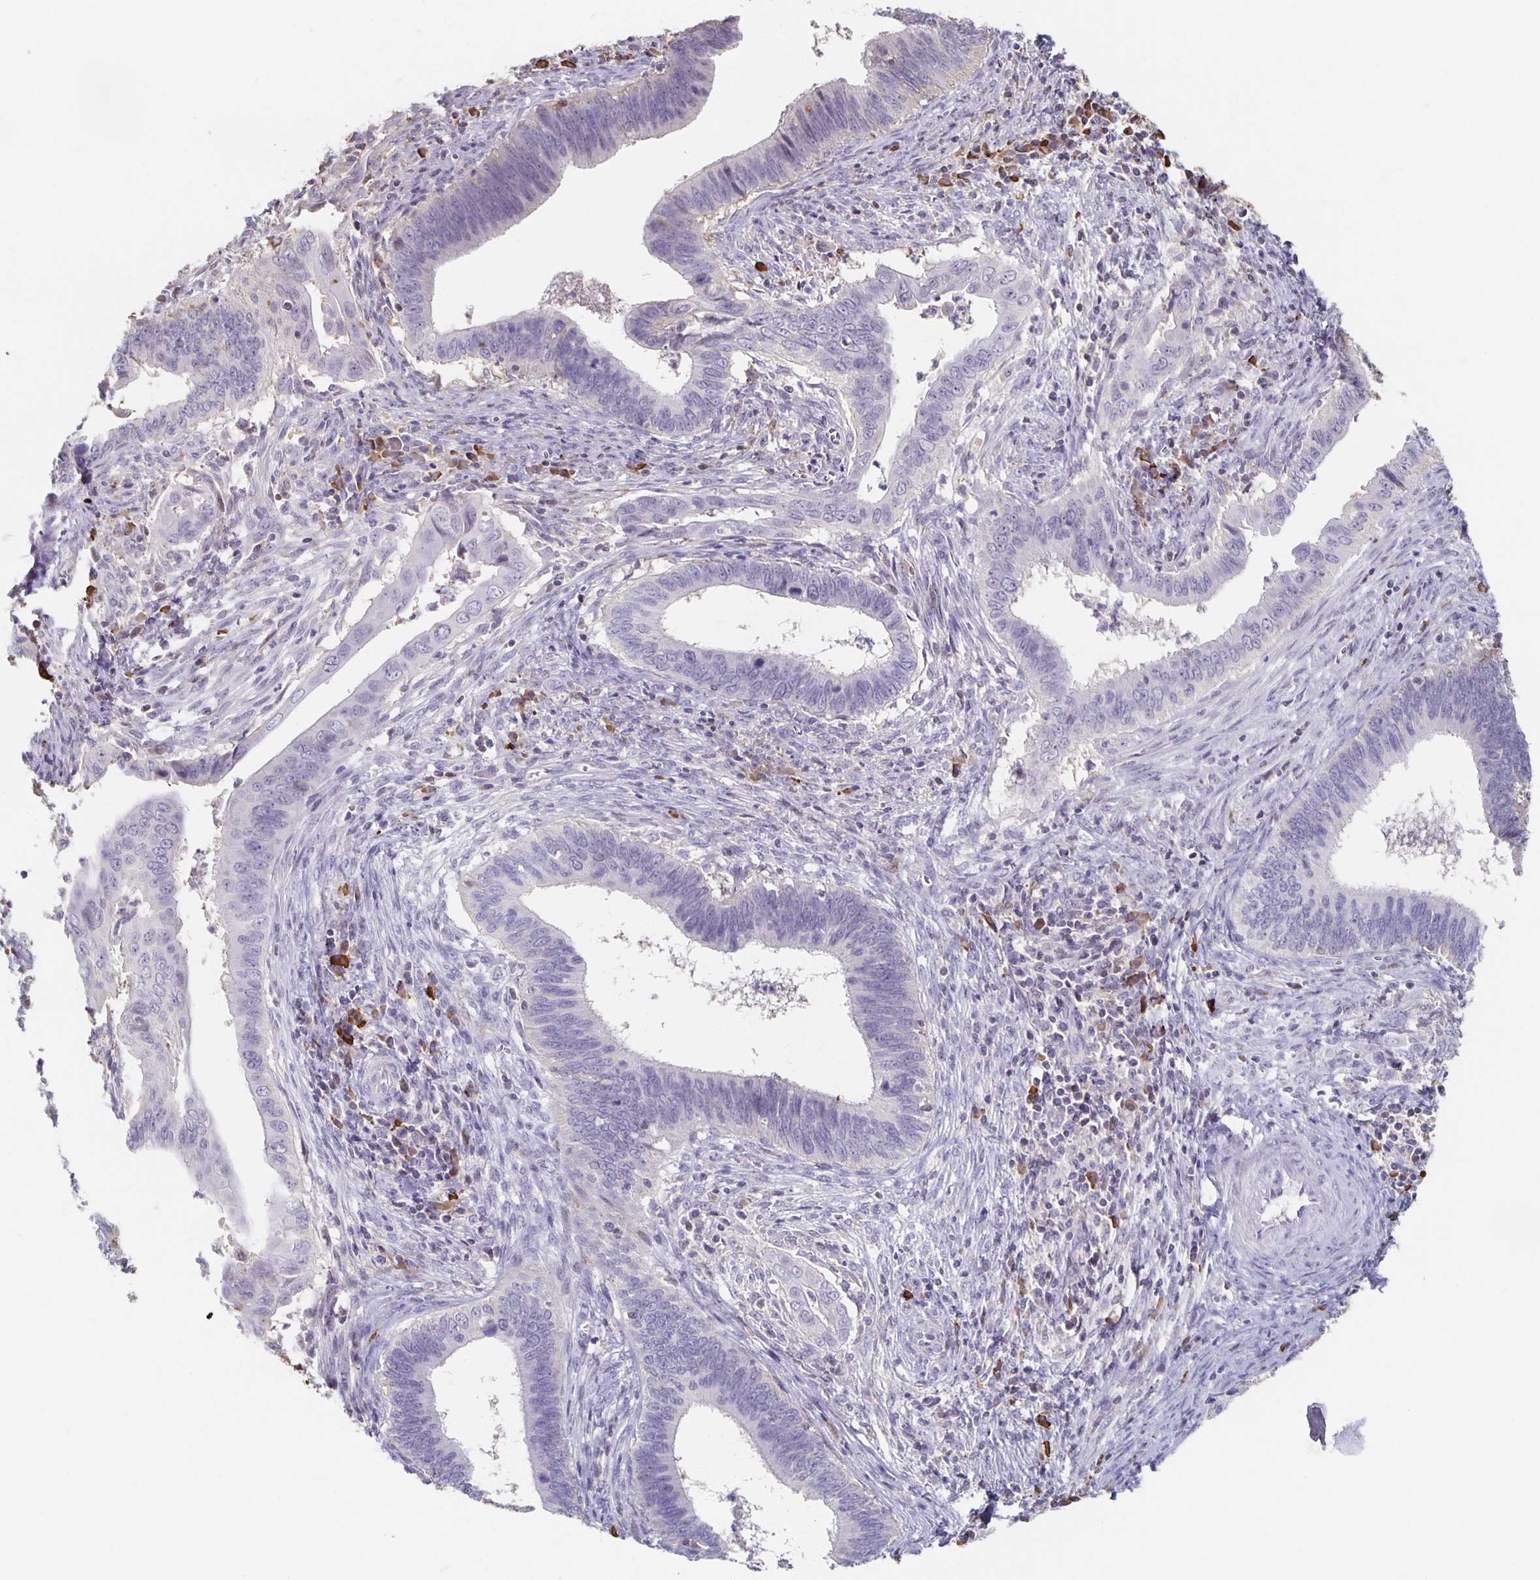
{"staining": {"intensity": "negative", "quantity": "none", "location": "none"}, "tissue": "cervical cancer", "cell_type": "Tumor cells", "image_type": "cancer", "snomed": [{"axis": "morphology", "description": "Adenocarcinoma, NOS"}, {"axis": "topography", "description": "Cervix"}], "caption": "Adenocarcinoma (cervical) was stained to show a protein in brown. There is no significant positivity in tumor cells.", "gene": "ZNF692", "patient": {"sex": "female", "age": 42}}